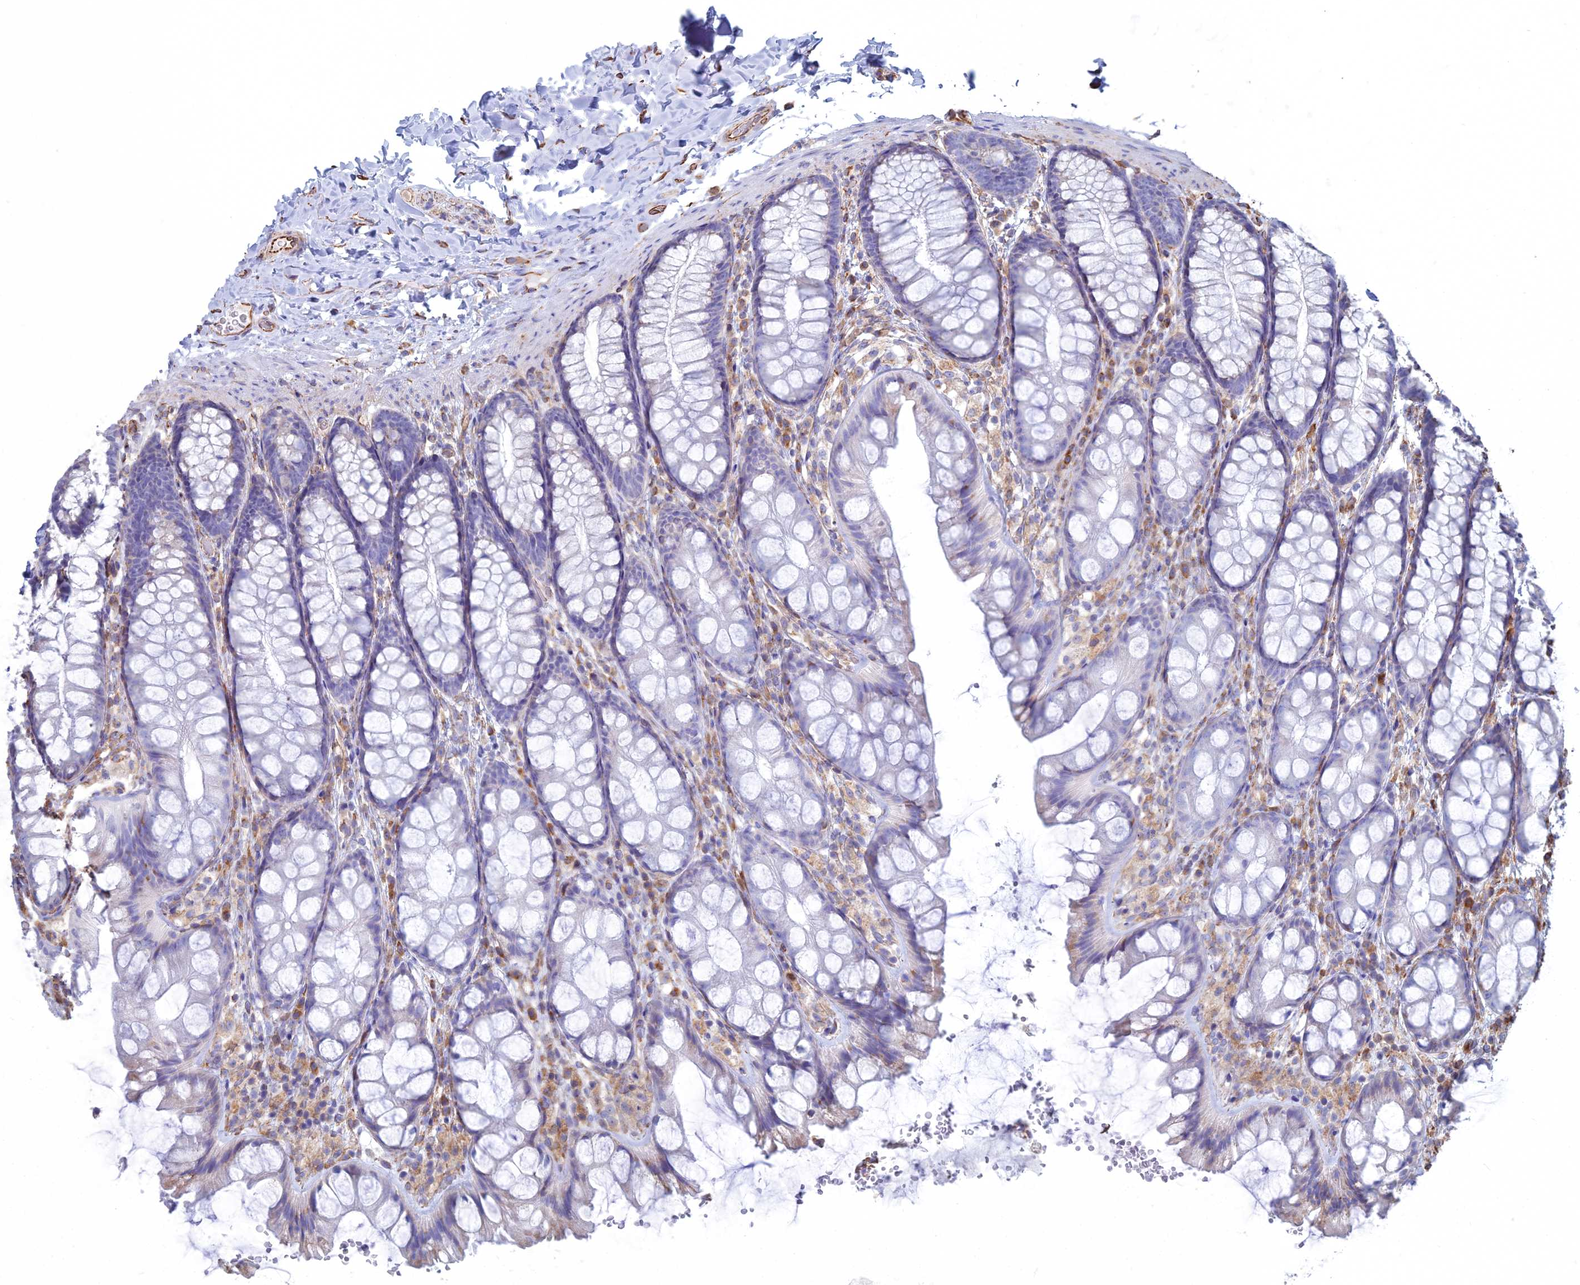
{"staining": {"intensity": "moderate", "quantity": ">75%", "location": "cytoplasmic/membranous"}, "tissue": "colon", "cell_type": "Endothelial cells", "image_type": "normal", "snomed": [{"axis": "morphology", "description": "Normal tissue, NOS"}, {"axis": "topography", "description": "Colon"}], "caption": "Normal colon shows moderate cytoplasmic/membranous positivity in about >75% of endothelial cells (DAB IHC with brightfield microscopy, high magnification)..", "gene": "CLVS2", "patient": {"sex": "male", "age": 47}}